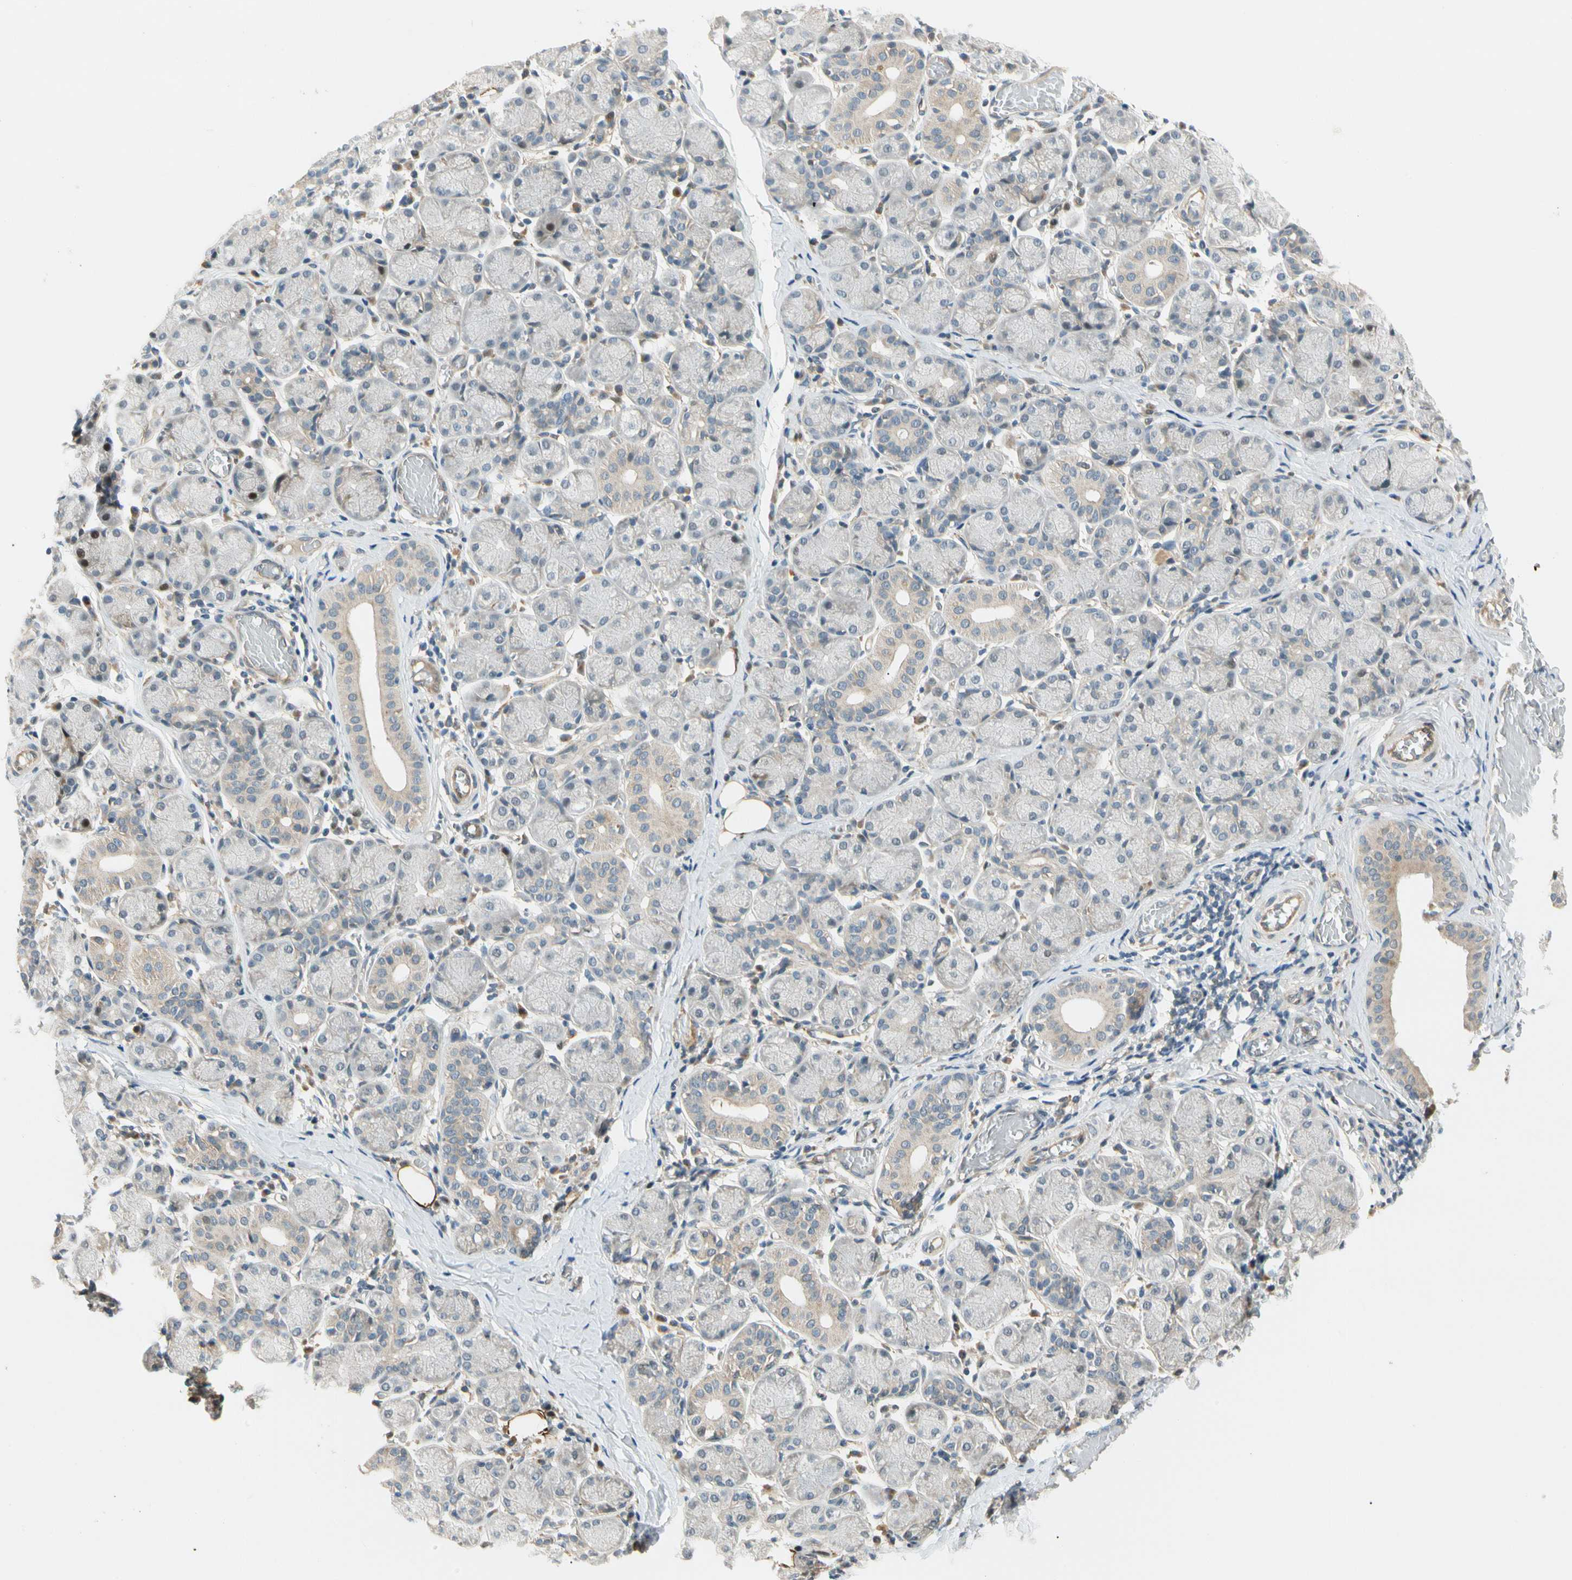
{"staining": {"intensity": "weak", "quantity": "<25%", "location": "cytoplasmic/membranous"}, "tissue": "salivary gland", "cell_type": "Glandular cells", "image_type": "normal", "snomed": [{"axis": "morphology", "description": "Normal tissue, NOS"}, {"axis": "topography", "description": "Salivary gland"}], "caption": "IHC of unremarkable human salivary gland exhibits no staining in glandular cells.", "gene": "GATD1", "patient": {"sex": "female", "age": 24}}